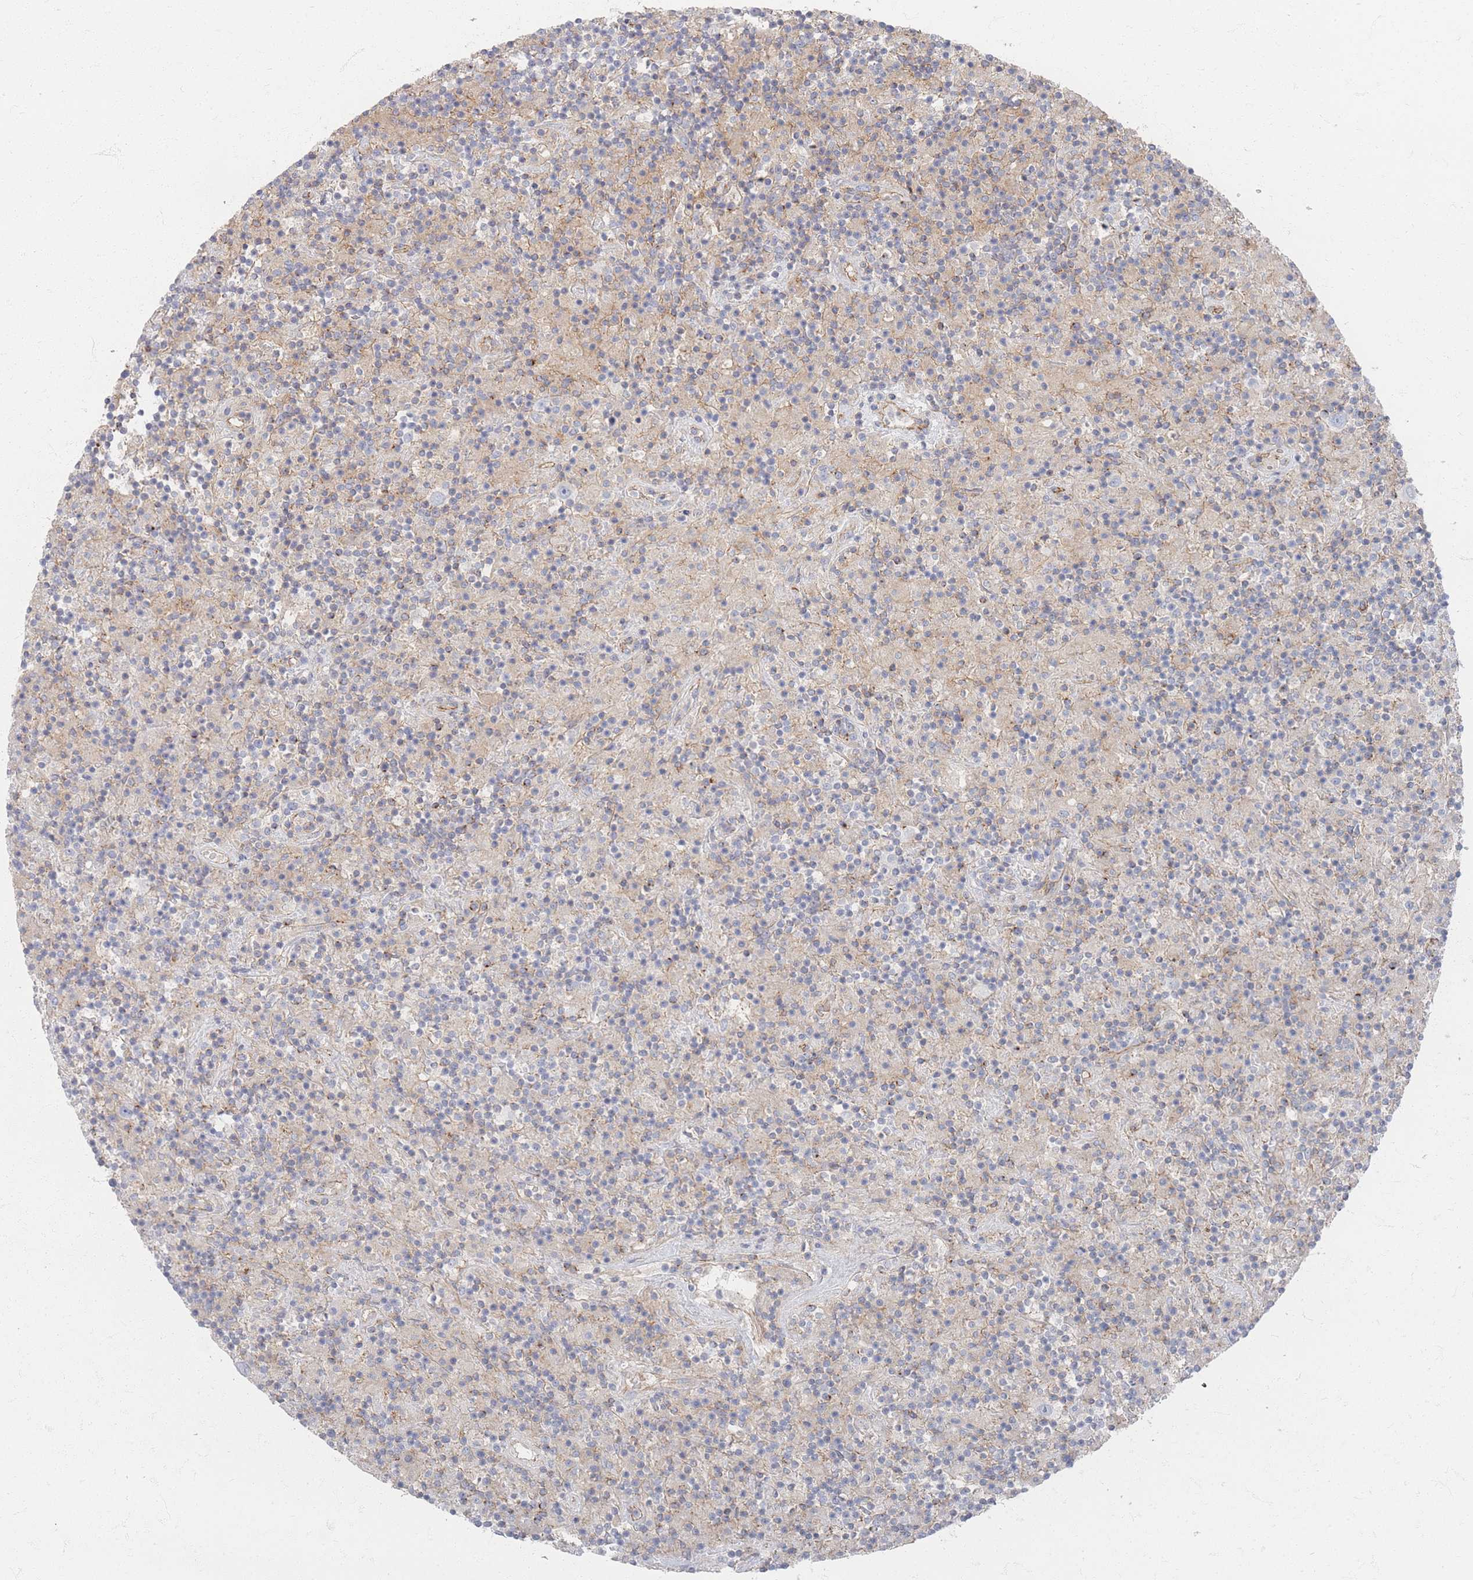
{"staining": {"intensity": "negative", "quantity": "none", "location": "none"}, "tissue": "lymphoma", "cell_type": "Tumor cells", "image_type": "cancer", "snomed": [{"axis": "morphology", "description": "Hodgkin's disease, NOS"}, {"axis": "topography", "description": "Lymph node"}], "caption": "IHC micrograph of human Hodgkin's disease stained for a protein (brown), which shows no positivity in tumor cells.", "gene": "GNB1", "patient": {"sex": "male", "age": 70}}